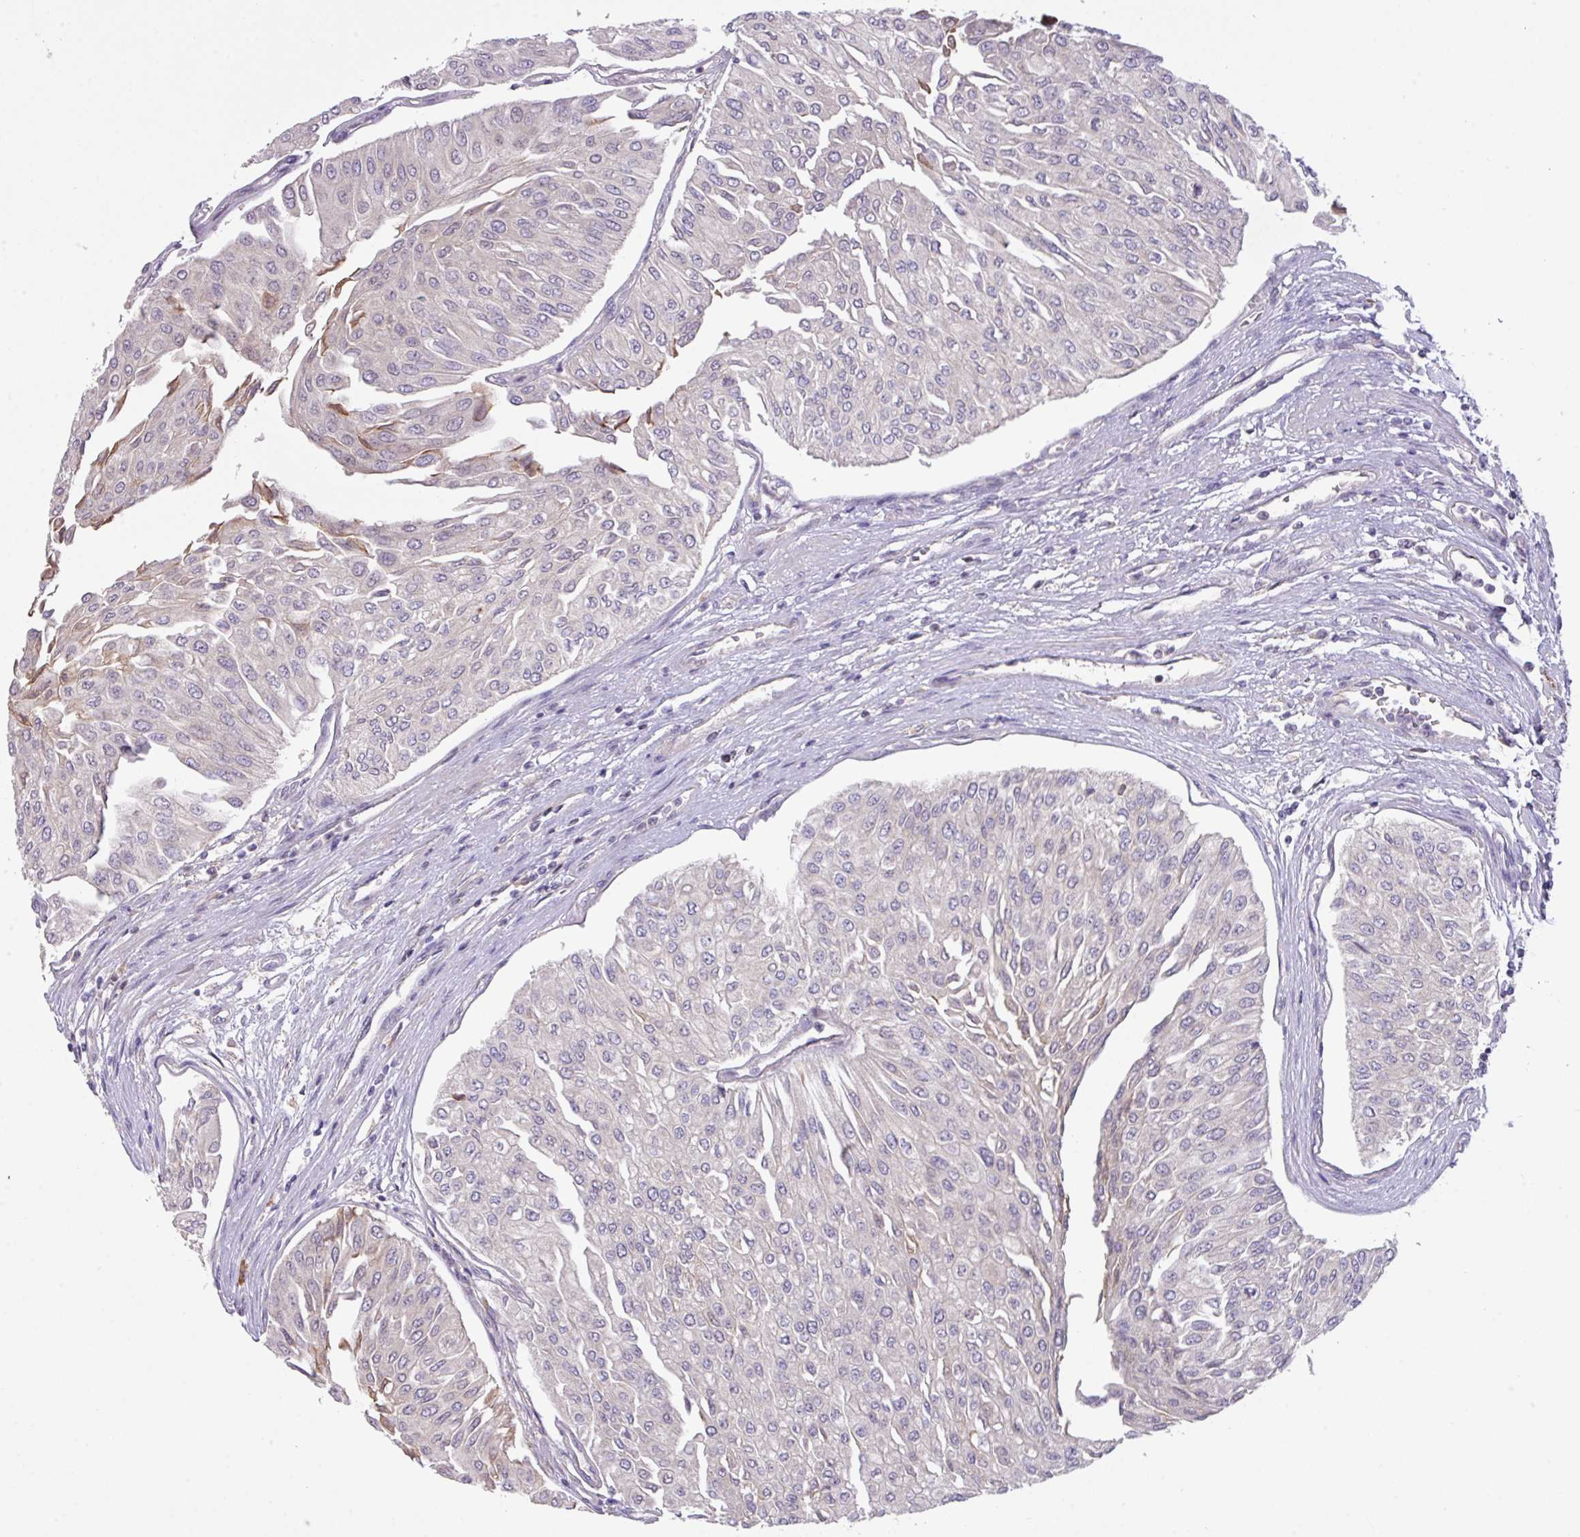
{"staining": {"intensity": "negative", "quantity": "none", "location": "none"}, "tissue": "urothelial cancer", "cell_type": "Tumor cells", "image_type": "cancer", "snomed": [{"axis": "morphology", "description": "Urothelial carcinoma, Low grade"}, {"axis": "topography", "description": "Urinary bladder"}], "caption": "Human urothelial carcinoma (low-grade) stained for a protein using immunohistochemistry (IHC) reveals no positivity in tumor cells.", "gene": "ZNF394", "patient": {"sex": "male", "age": 67}}